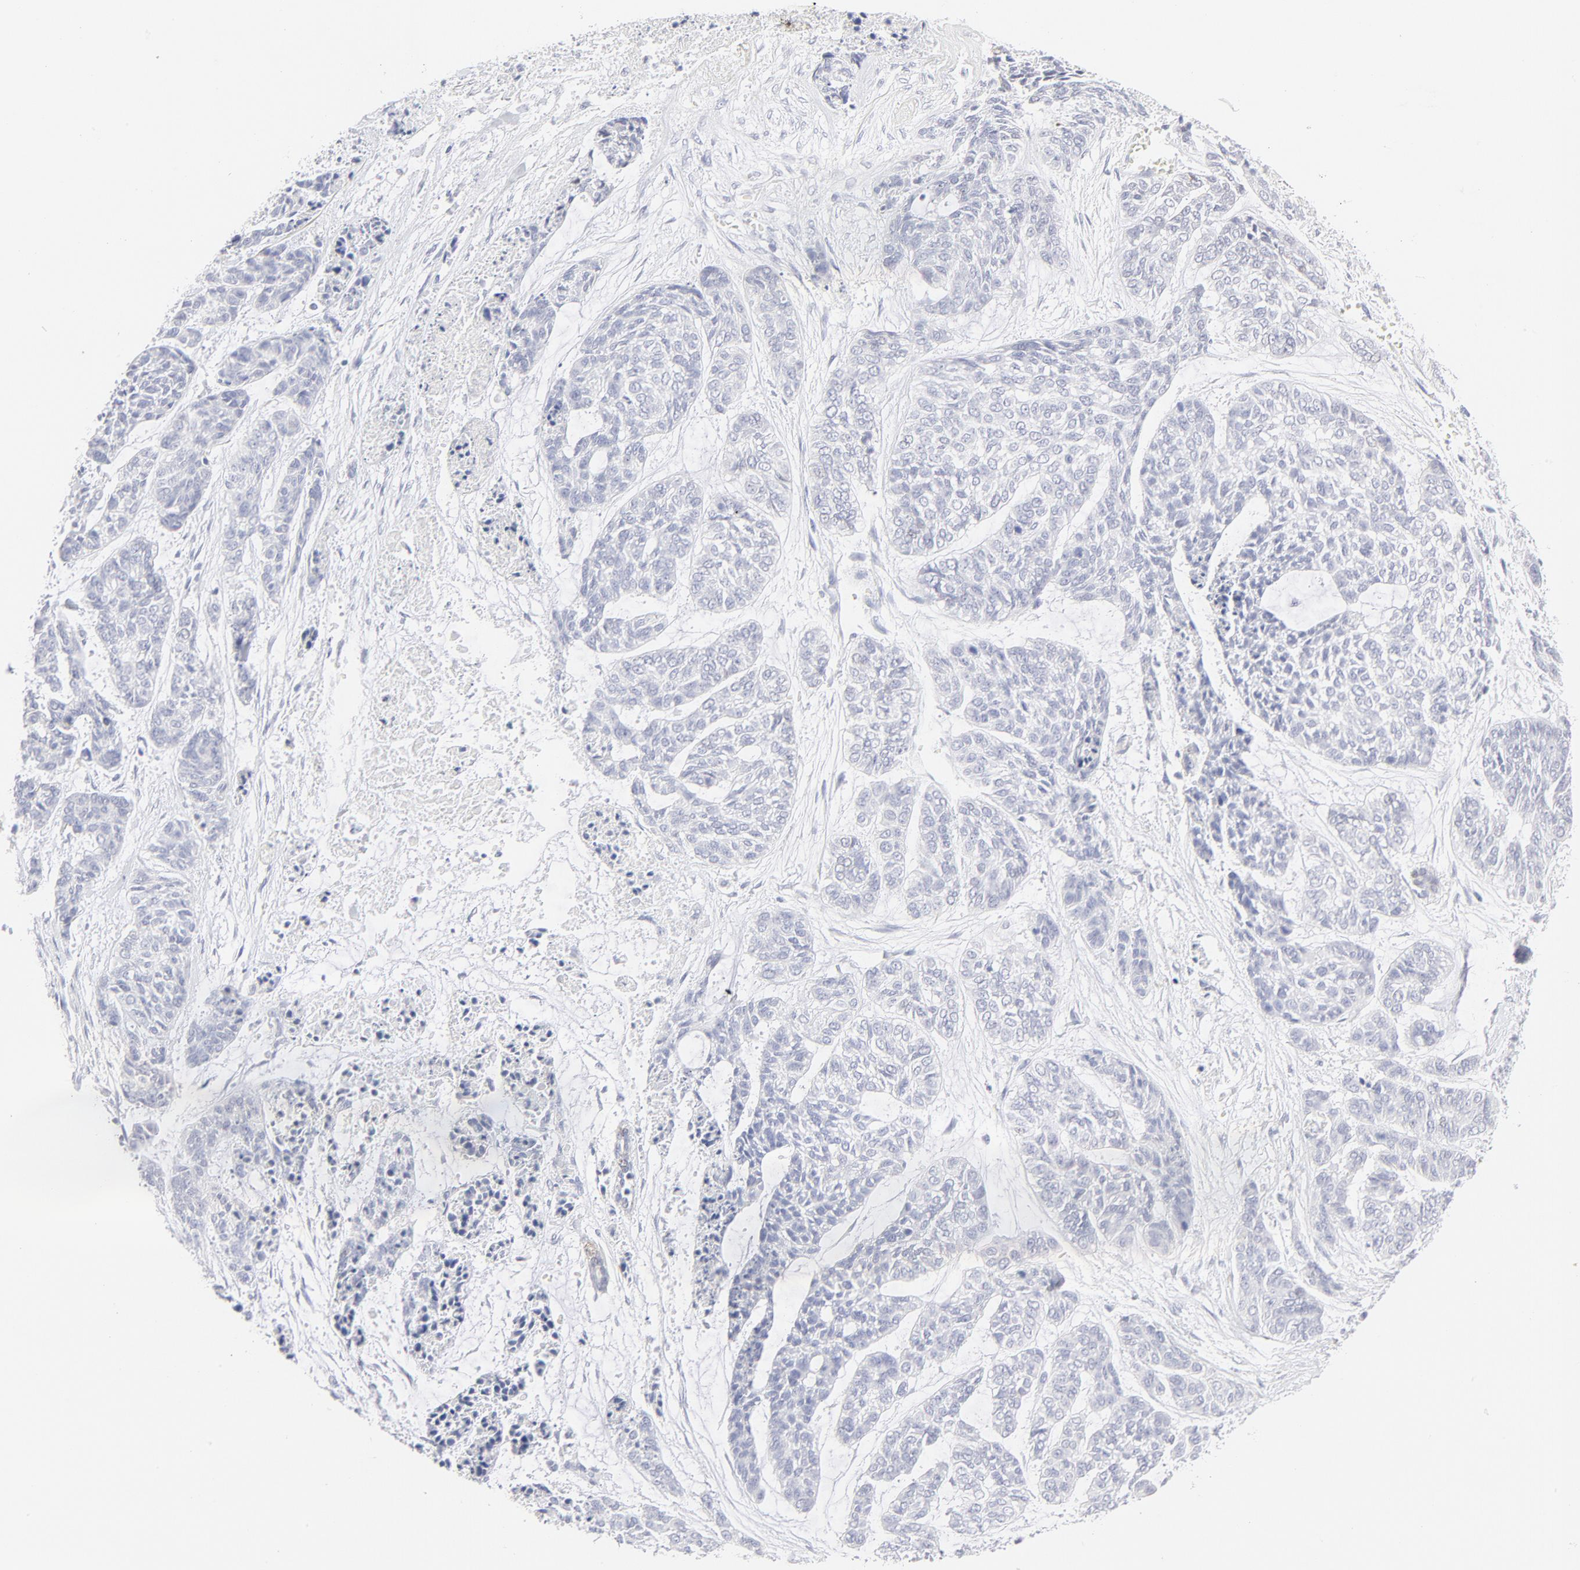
{"staining": {"intensity": "negative", "quantity": "none", "location": "none"}, "tissue": "skin cancer", "cell_type": "Tumor cells", "image_type": "cancer", "snomed": [{"axis": "morphology", "description": "Basal cell carcinoma"}, {"axis": "topography", "description": "Skin"}], "caption": "This is an IHC micrograph of human skin cancer. There is no expression in tumor cells.", "gene": "ELF3", "patient": {"sex": "female", "age": 64}}